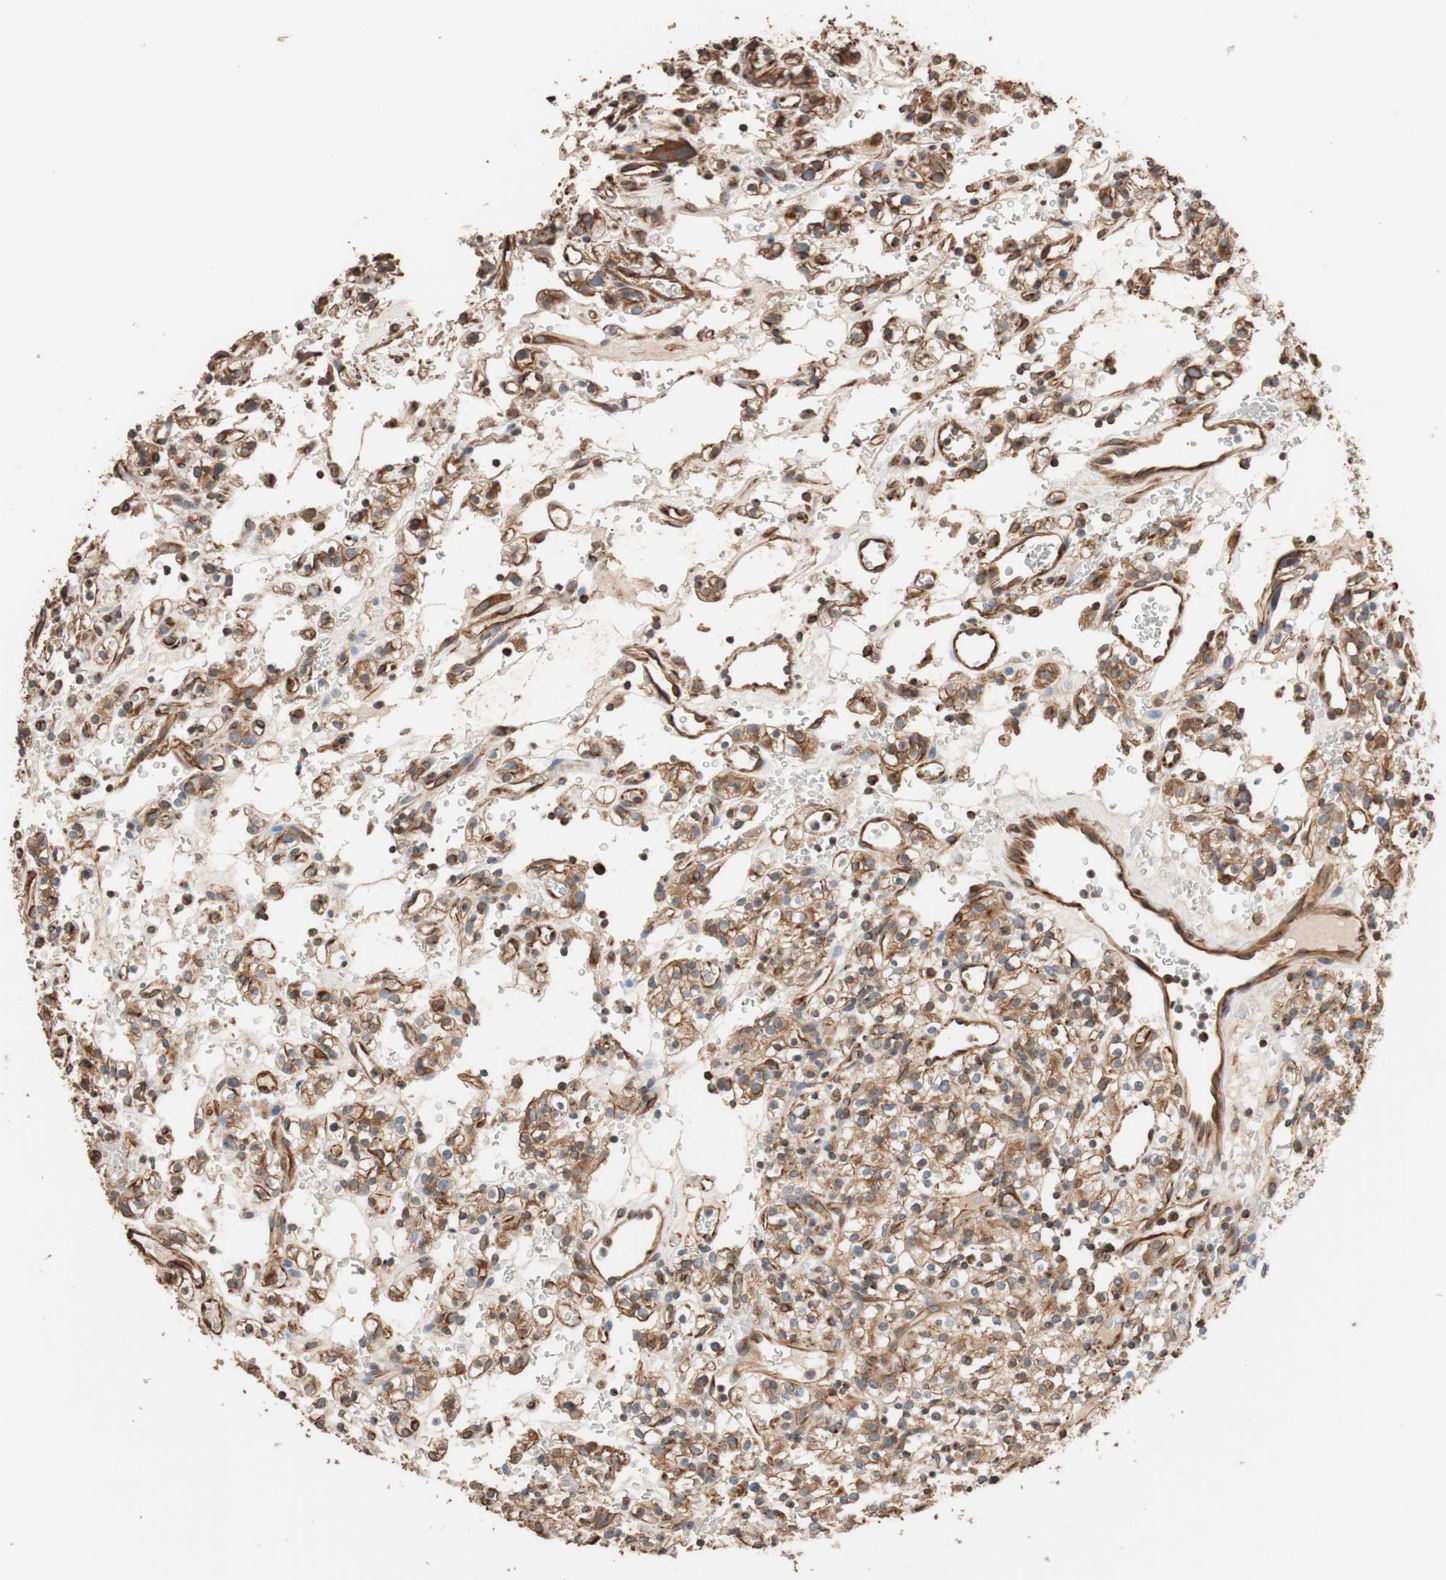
{"staining": {"intensity": "moderate", "quantity": ">75%", "location": "cytoplasmic/membranous"}, "tissue": "renal cancer", "cell_type": "Tumor cells", "image_type": "cancer", "snomed": [{"axis": "morphology", "description": "Normal tissue, NOS"}, {"axis": "morphology", "description": "Adenocarcinoma, NOS"}, {"axis": "topography", "description": "Kidney"}], "caption": "Renal cancer (adenocarcinoma) stained with a brown dye displays moderate cytoplasmic/membranous positive expression in approximately >75% of tumor cells.", "gene": "TUBB", "patient": {"sex": "female", "age": 72}}